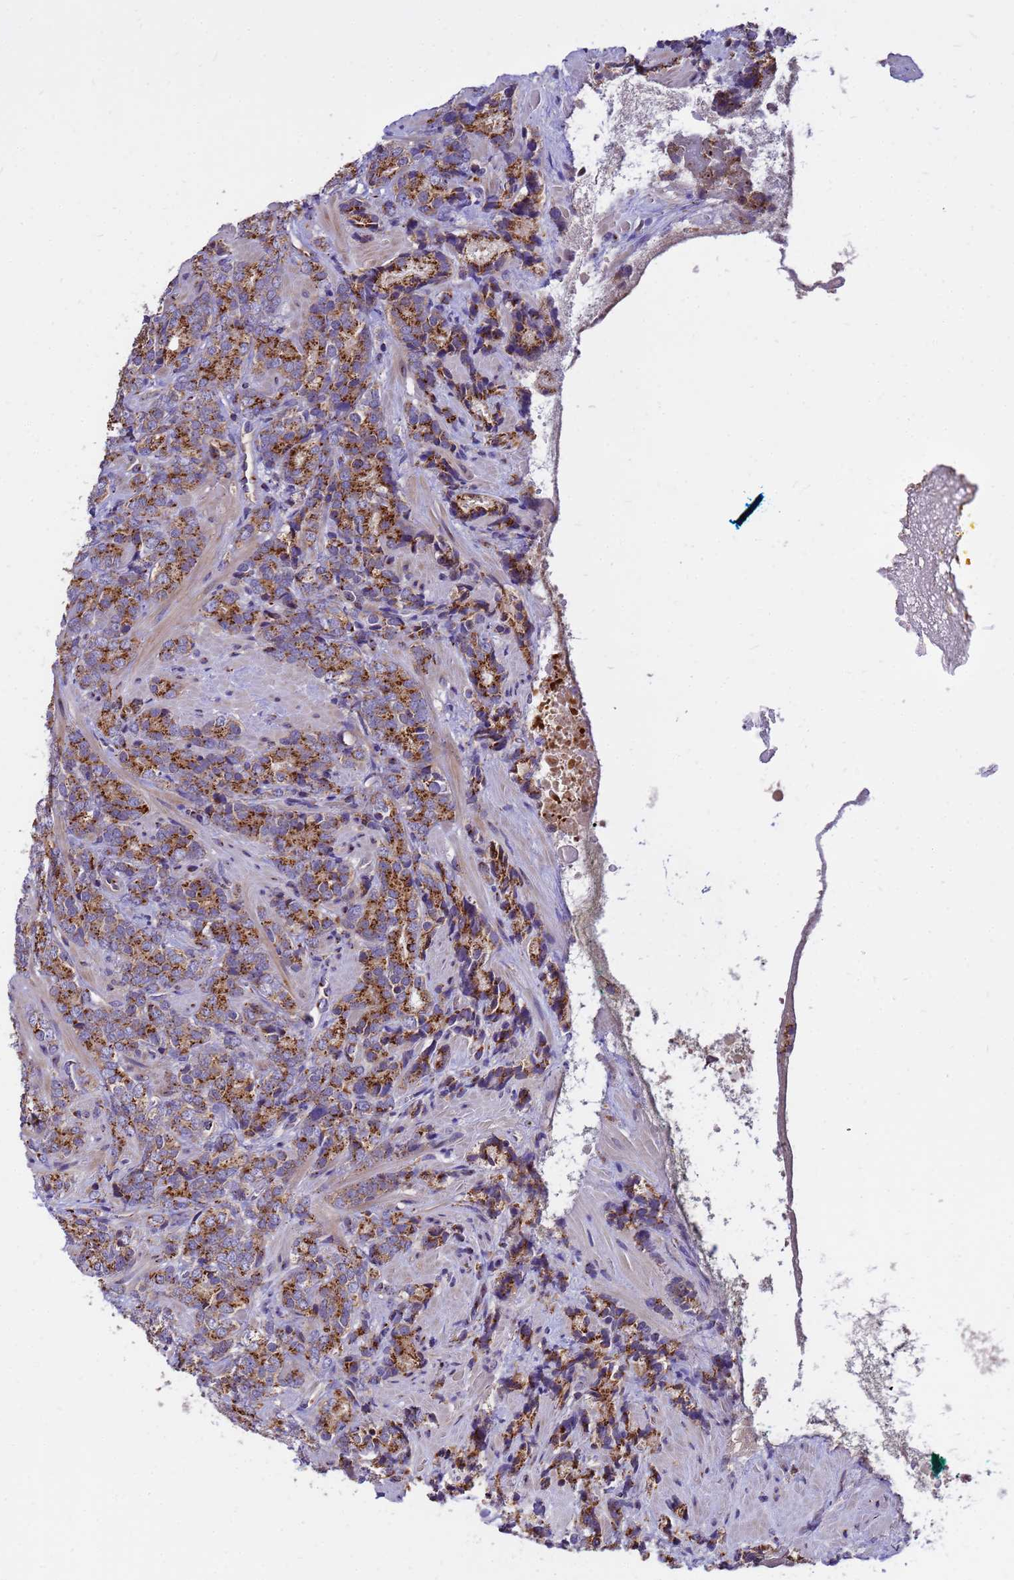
{"staining": {"intensity": "strong", "quantity": ">75%", "location": "cytoplasmic/membranous"}, "tissue": "prostate cancer", "cell_type": "Tumor cells", "image_type": "cancer", "snomed": [{"axis": "morphology", "description": "Adenocarcinoma, High grade"}, {"axis": "topography", "description": "Prostate"}], "caption": "High-grade adenocarcinoma (prostate) stained with immunohistochemistry shows strong cytoplasmic/membranous expression in approximately >75% of tumor cells.", "gene": "HPS3", "patient": {"sex": "male", "age": 64}}